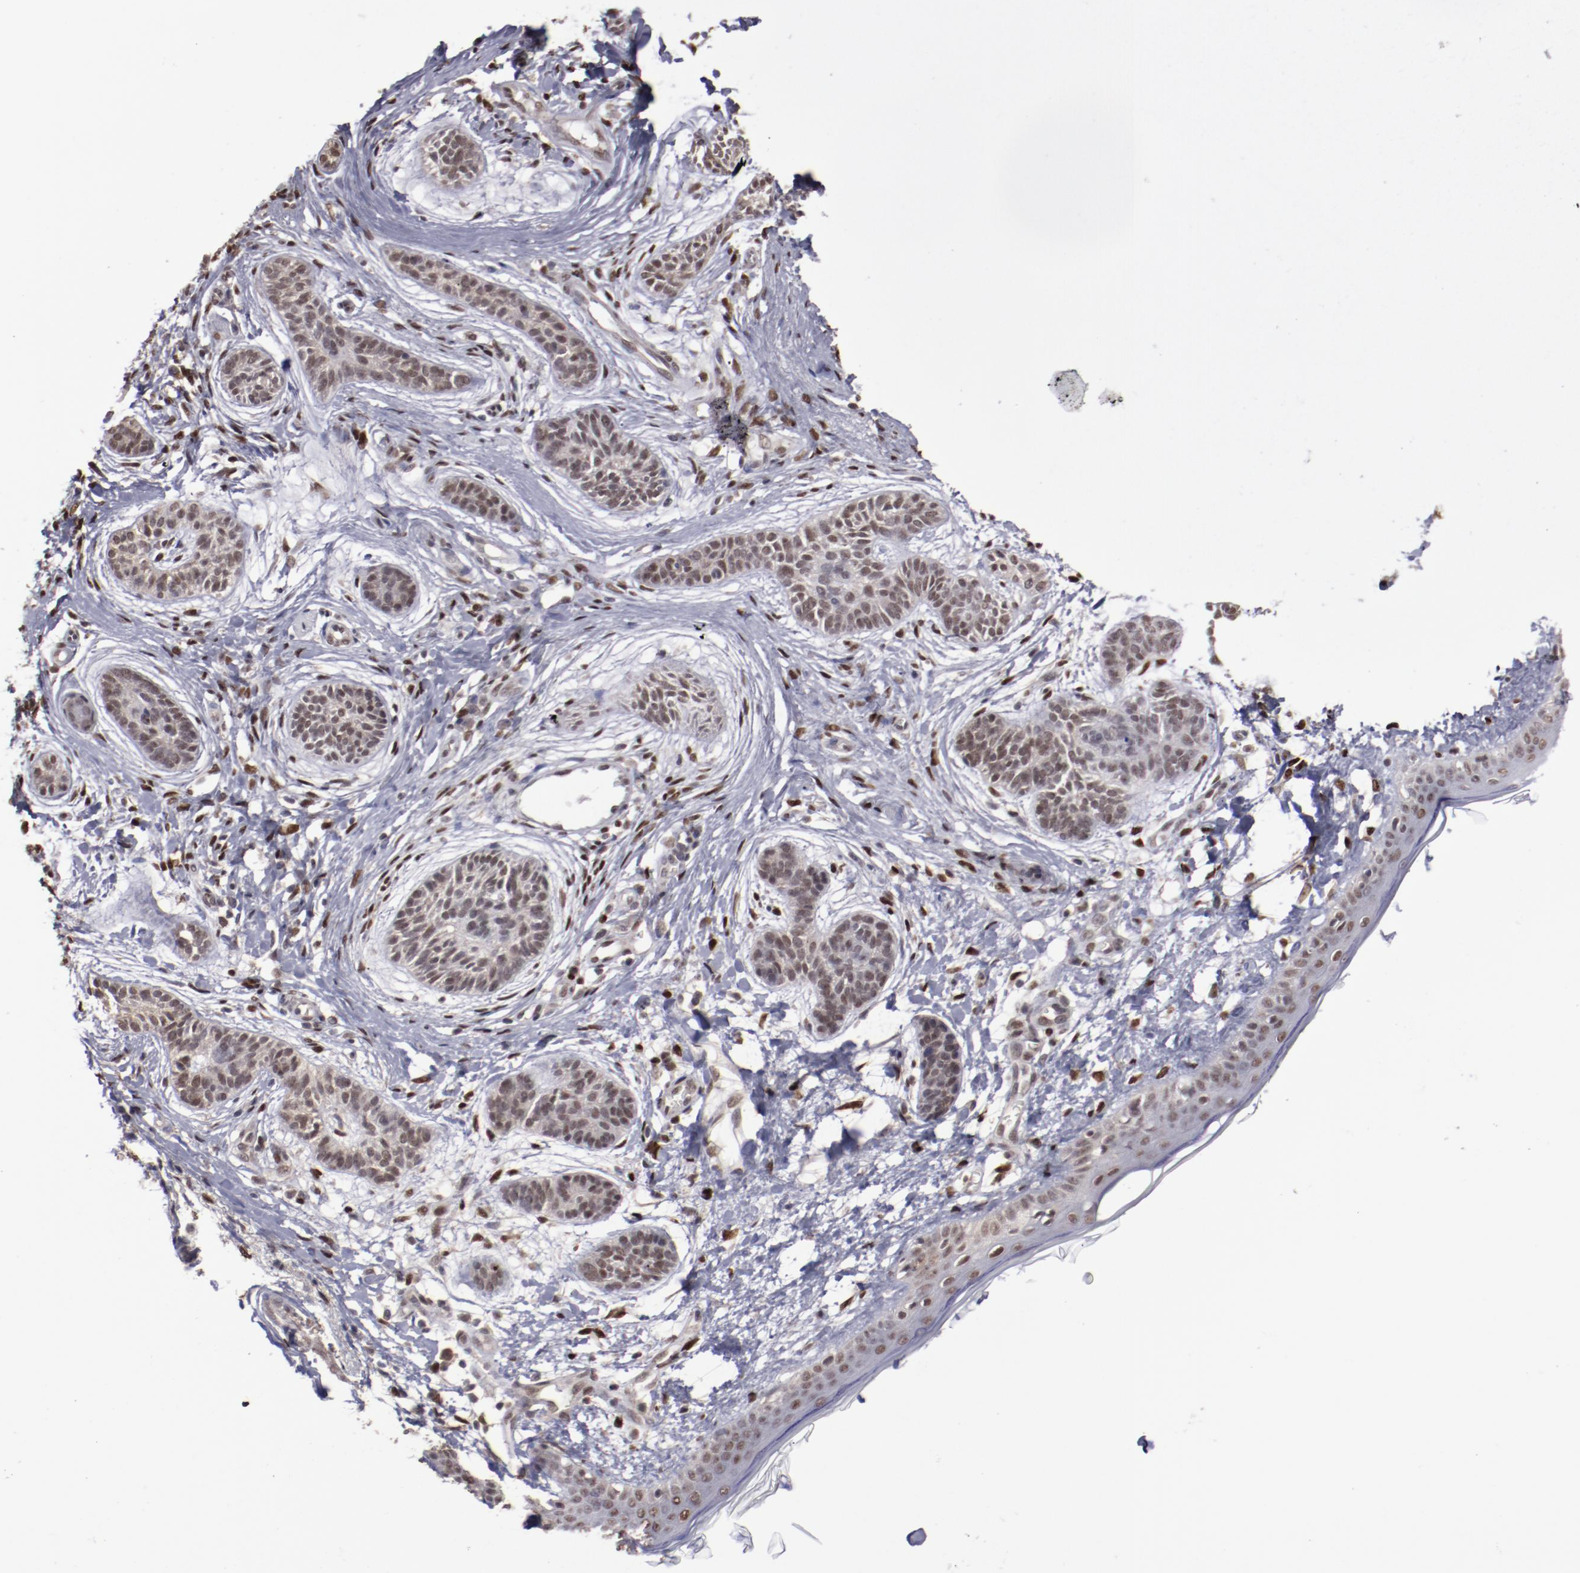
{"staining": {"intensity": "moderate", "quantity": ">75%", "location": "nuclear"}, "tissue": "skin cancer", "cell_type": "Tumor cells", "image_type": "cancer", "snomed": [{"axis": "morphology", "description": "Normal tissue, NOS"}, {"axis": "morphology", "description": "Basal cell carcinoma"}, {"axis": "topography", "description": "Skin"}], "caption": "Immunohistochemistry (IHC) (DAB) staining of human skin cancer (basal cell carcinoma) reveals moderate nuclear protein expression in about >75% of tumor cells.", "gene": "ARNT", "patient": {"sex": "male", "age": 63}}